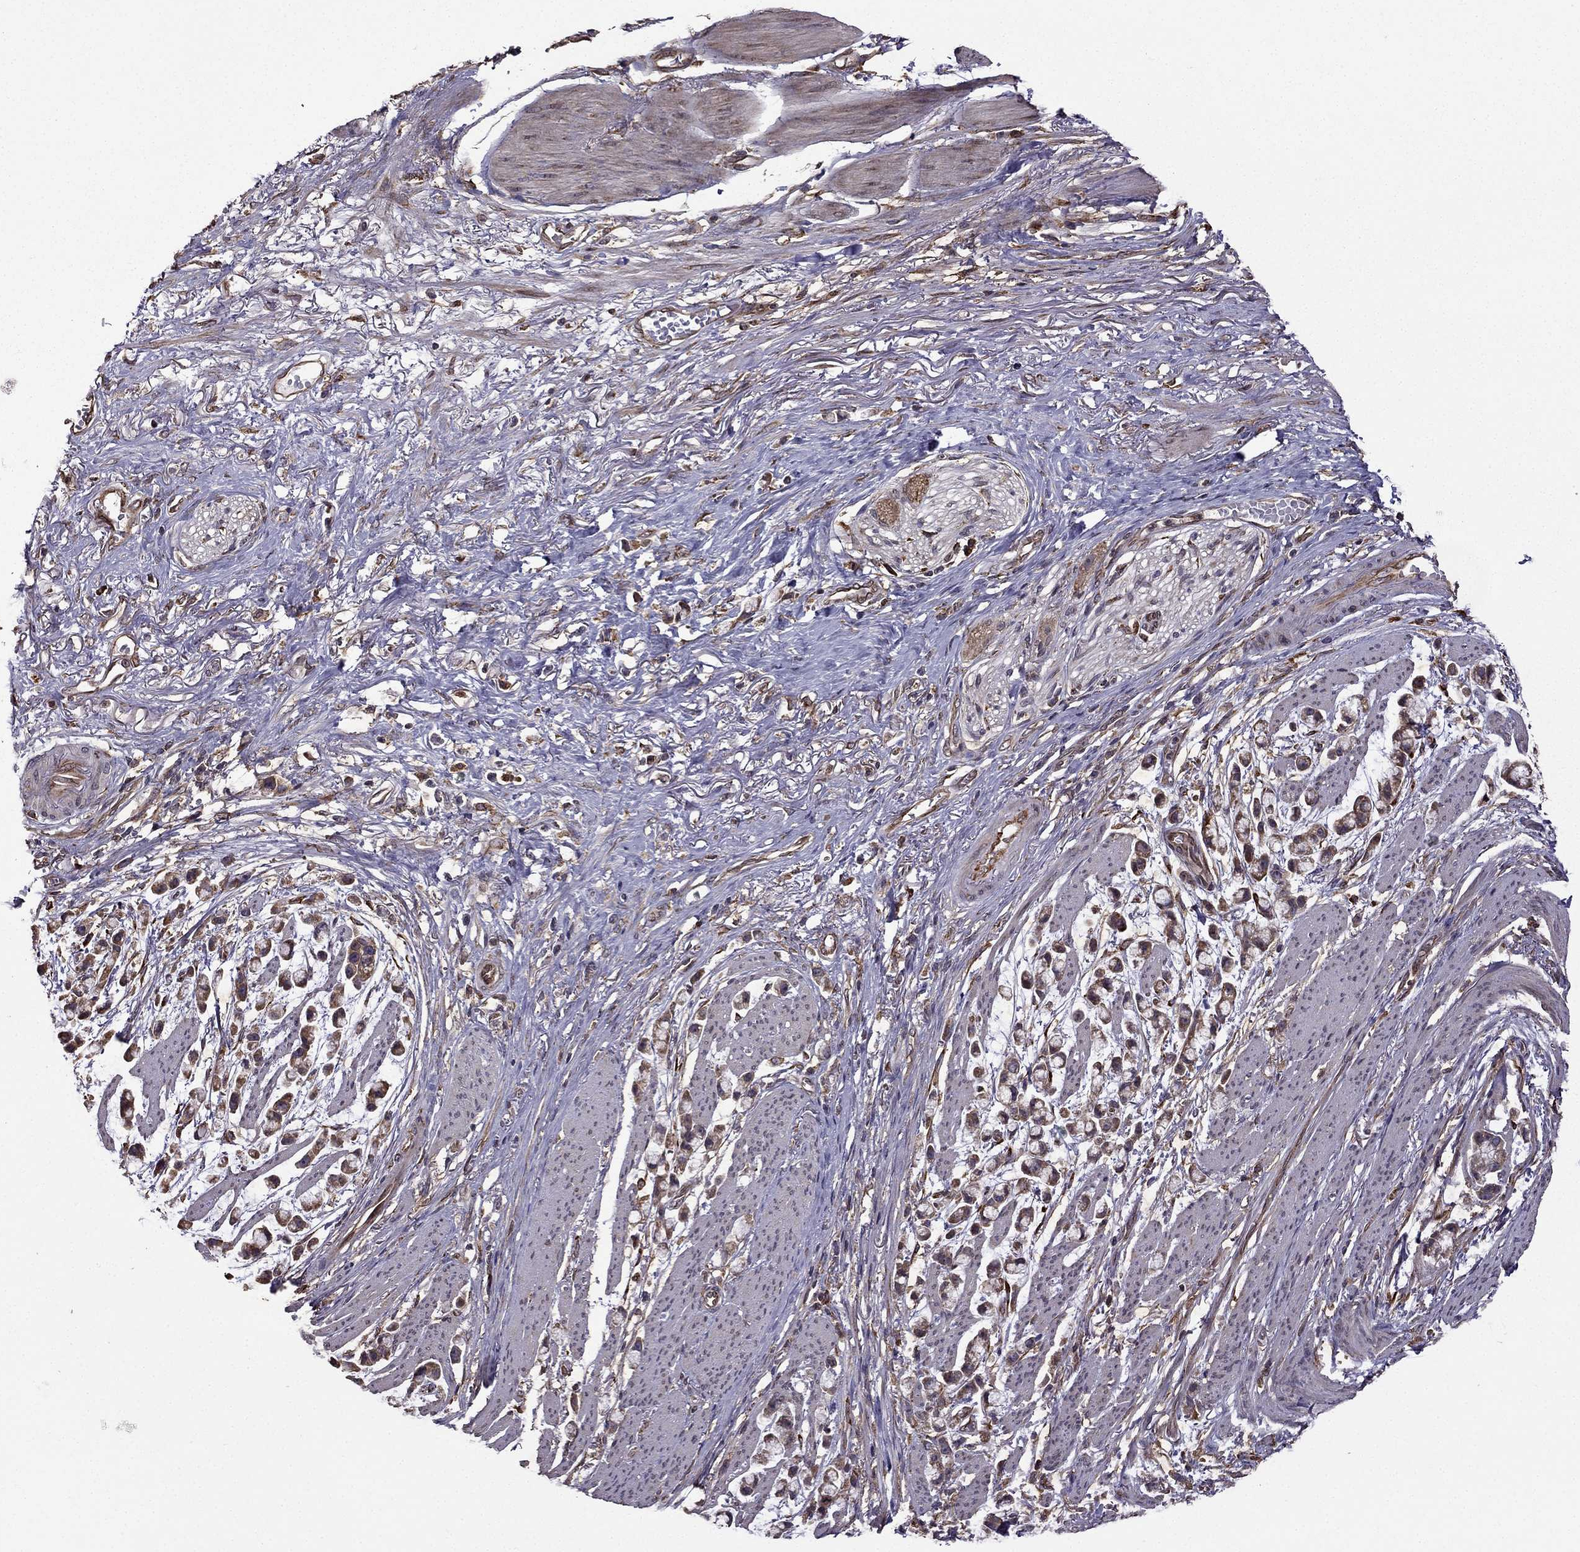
{"staining": {"intensity": "strong", "quantity": "<25%", "location": "cytoplasmic/membranous"}, "tissue": "stomach cancer", "cell_type": "Tumor cells", "image_type": "cancer", "snomed": [{"axis": "morphology", "description": "Adenocarcinoma, NOS"}, {"axis": "topography", "description": "Stomach"}], "caption": "Immunohistochemical staining of human stomach cancer (adenocarcinoma) demonstrates medium levels of strong cytoplasmic/membranous expression in approximately <25% of tumor cells. (Stains: DAB in brown, nuclei in blue, Microscopy: brightfield microscopy at high magnification).", "gene": "IKBIP", "patient": {"sex": "female", "age": 81}}